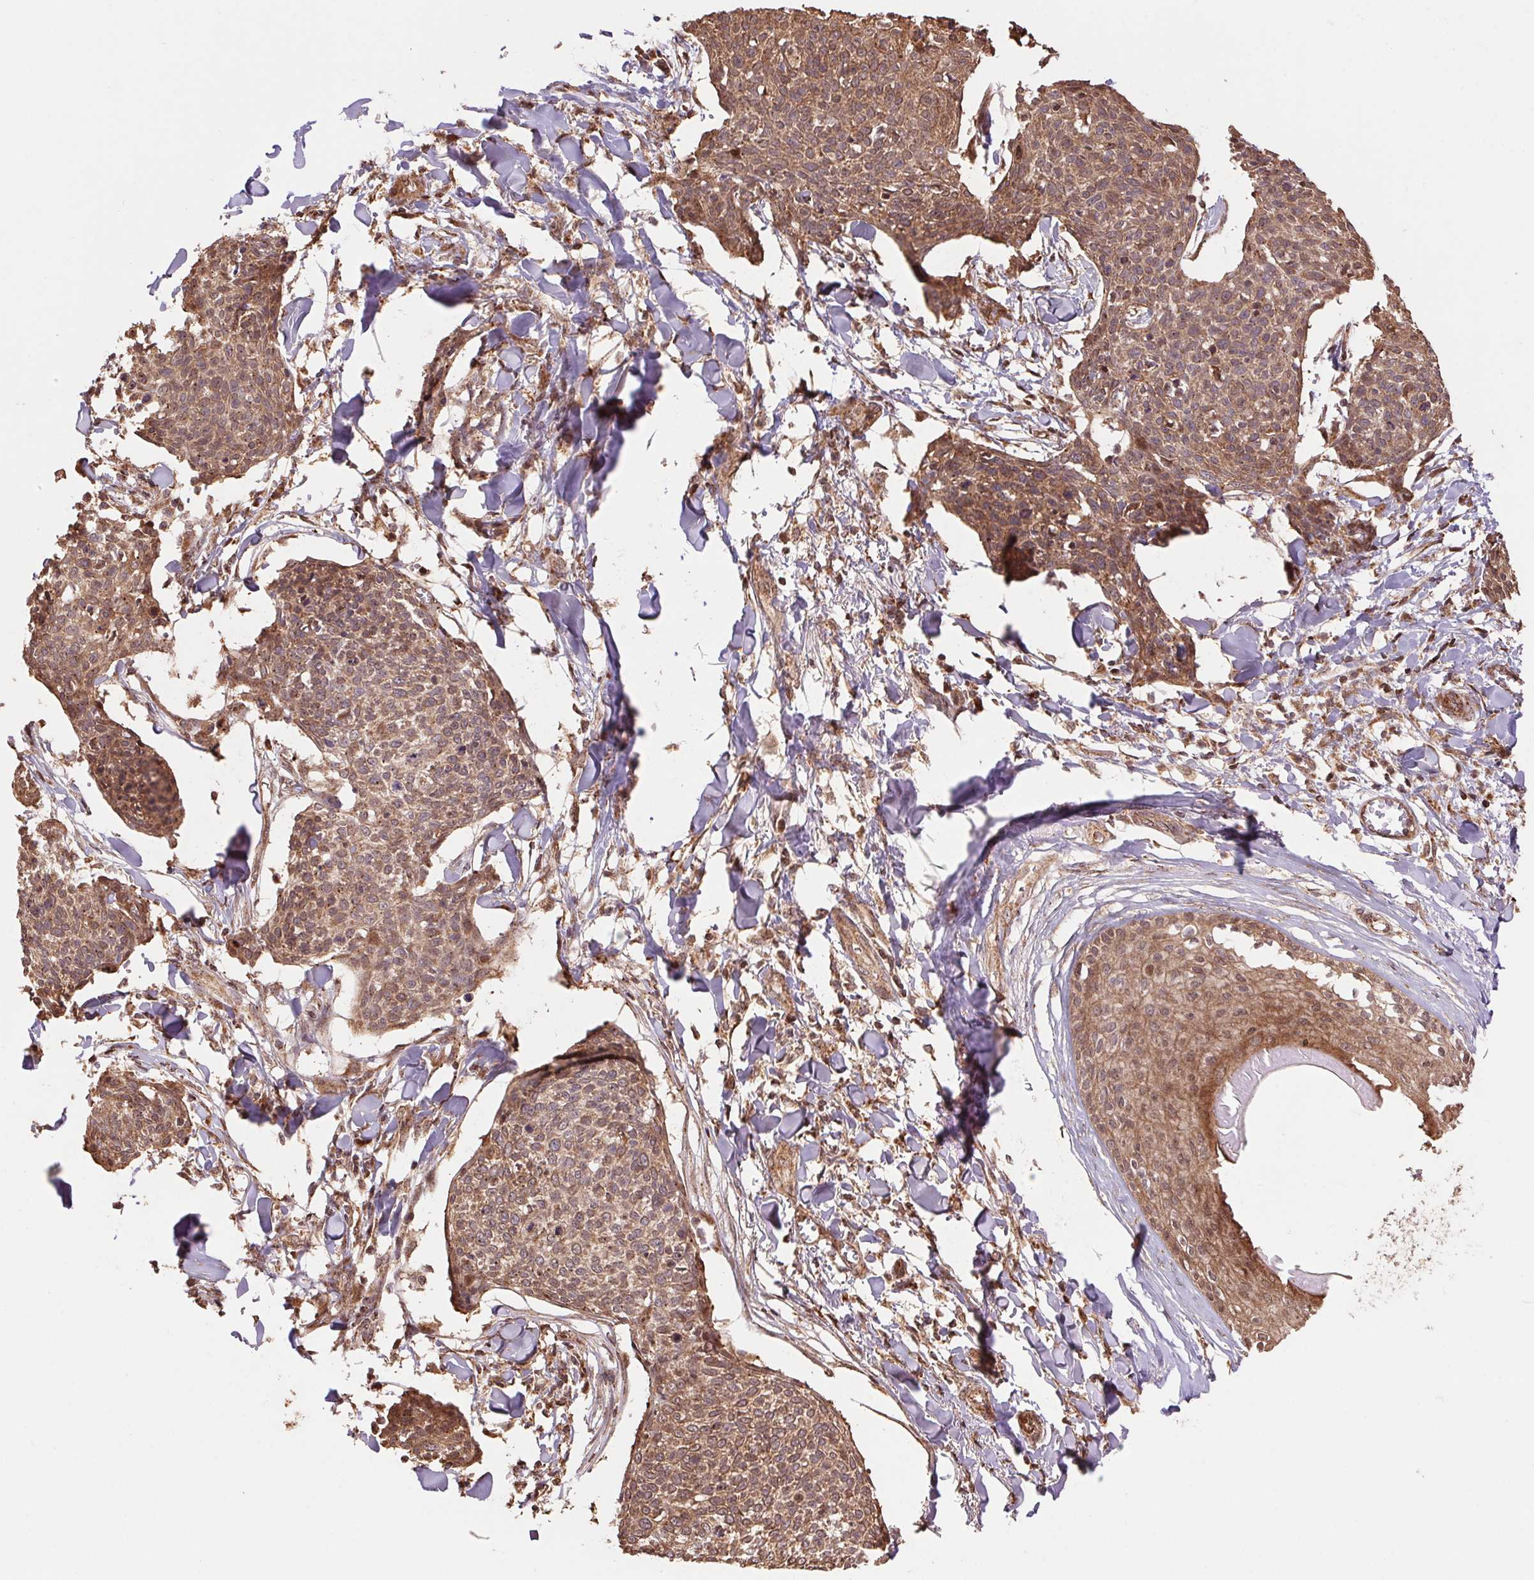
{"staining": {"intensity": "moderate", "quantity": ">75%", "location": "cytoplasmic/membranous"}, "tissue": "skin cancer", "cell_type": "Tumor cells", "image_type": "cancer", "snomed": [{"axis": "morphology", "description": "Squamous cell carcinoma, NOS"}, {"axis": "topography", "description": "Skin"}, {"axis": "topography", "description": "Vulva"}], "caption": "Immunohistochemistry (IHC) of skin squamous cell carcinoma displays medium levels of moderate cytoplasmic/membranous staining in approximately >75% of tumor cells. (brown staining indicates protein expression, while blue staining denotes nuclei).", "gene": "PDHA1", "patient": {"sex": "female", "age": 75}}